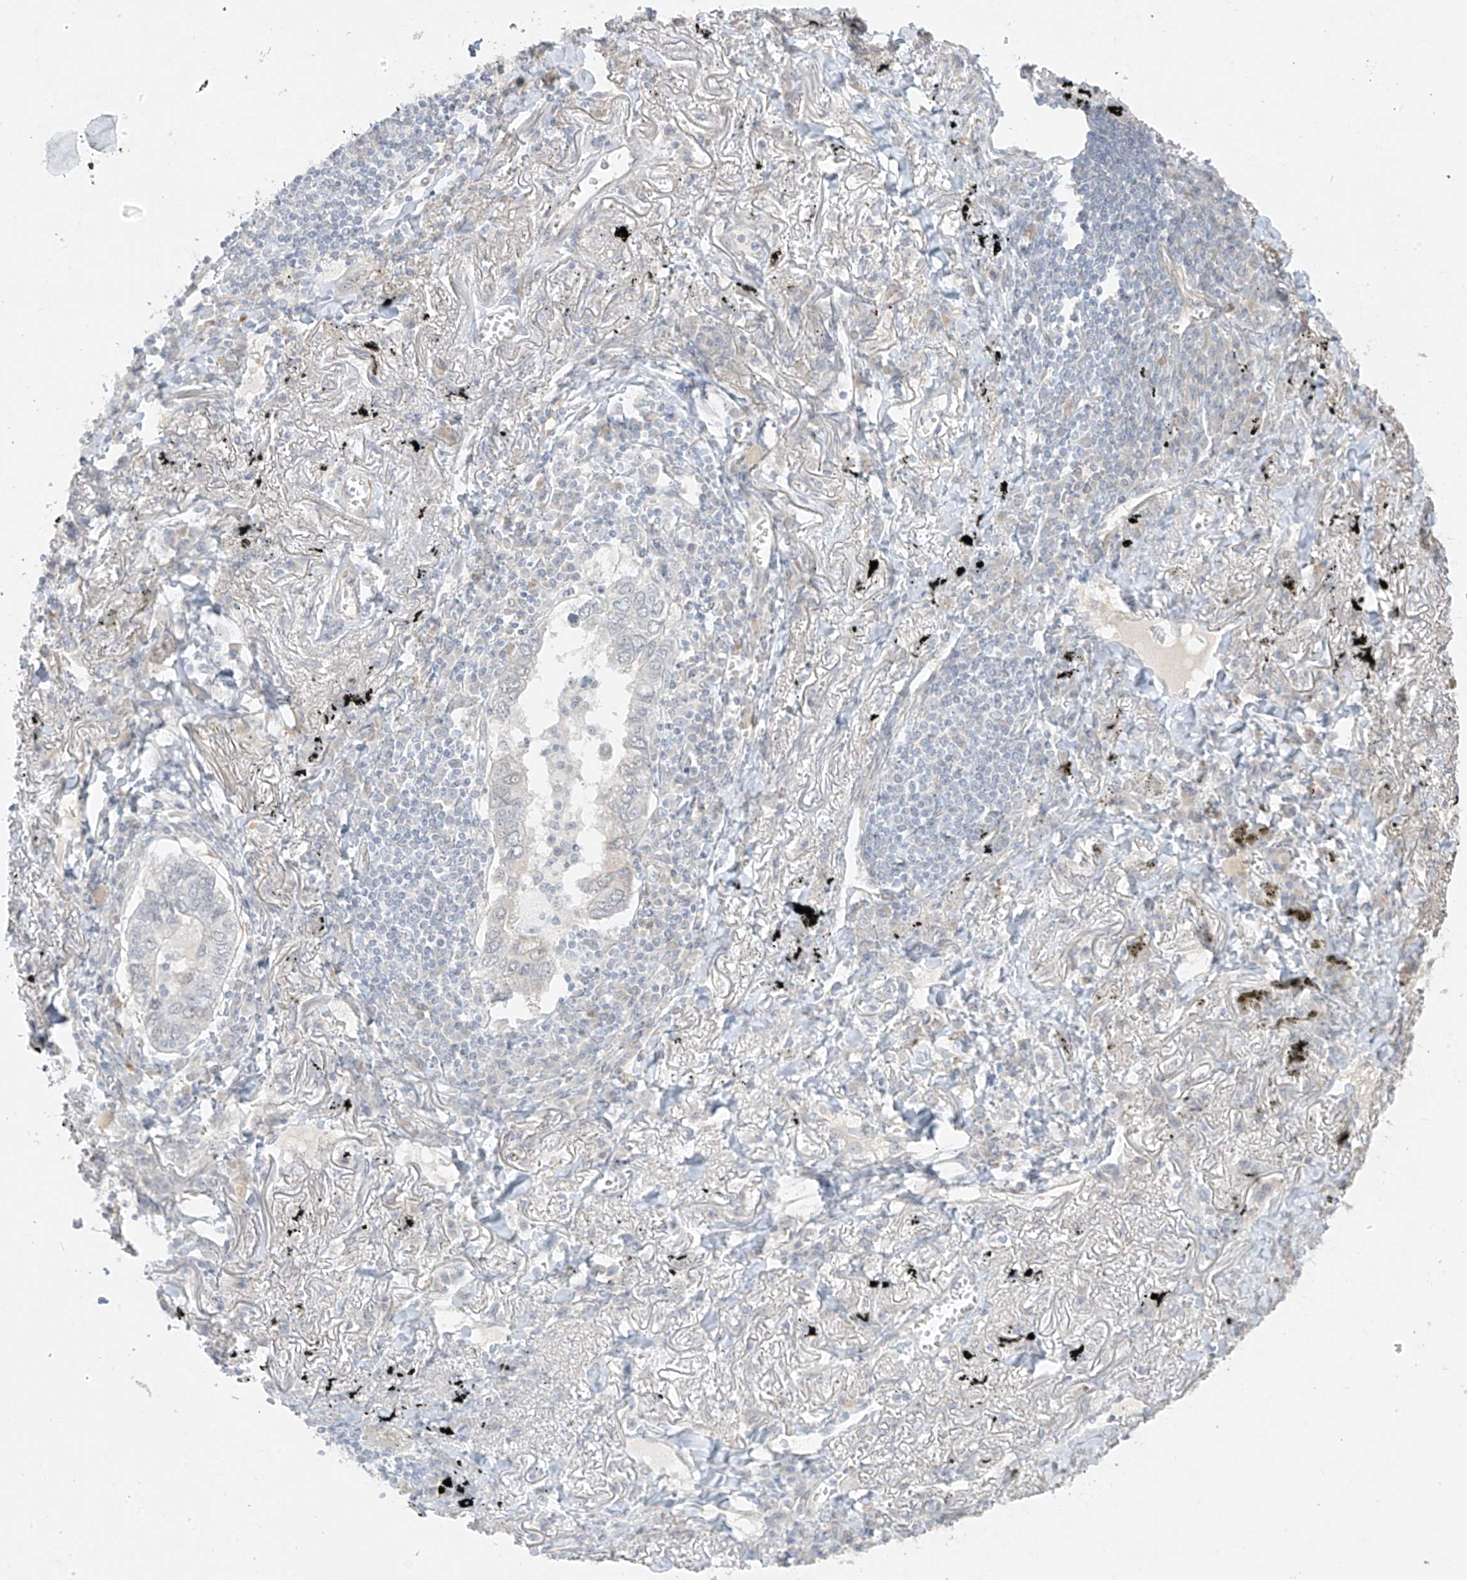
{"staining": {"intensity": "negative", "quantity": "none", "location": "none"}, "tissue": "lung cancer", "cell_type": "Tumor cells", "image_type": "cancer", "snomed": [{"axis": "morphology", "description": "Adenocarcinoma, NOS"}, {"axis": "topography", "description": "Lung"}], "caption": "Immunohistochemistry (IHC) of lung cancer reveals no positivity in tumor cells.", "gene": "DCDC2", "patient": {"sex": "male", "age": 65}}